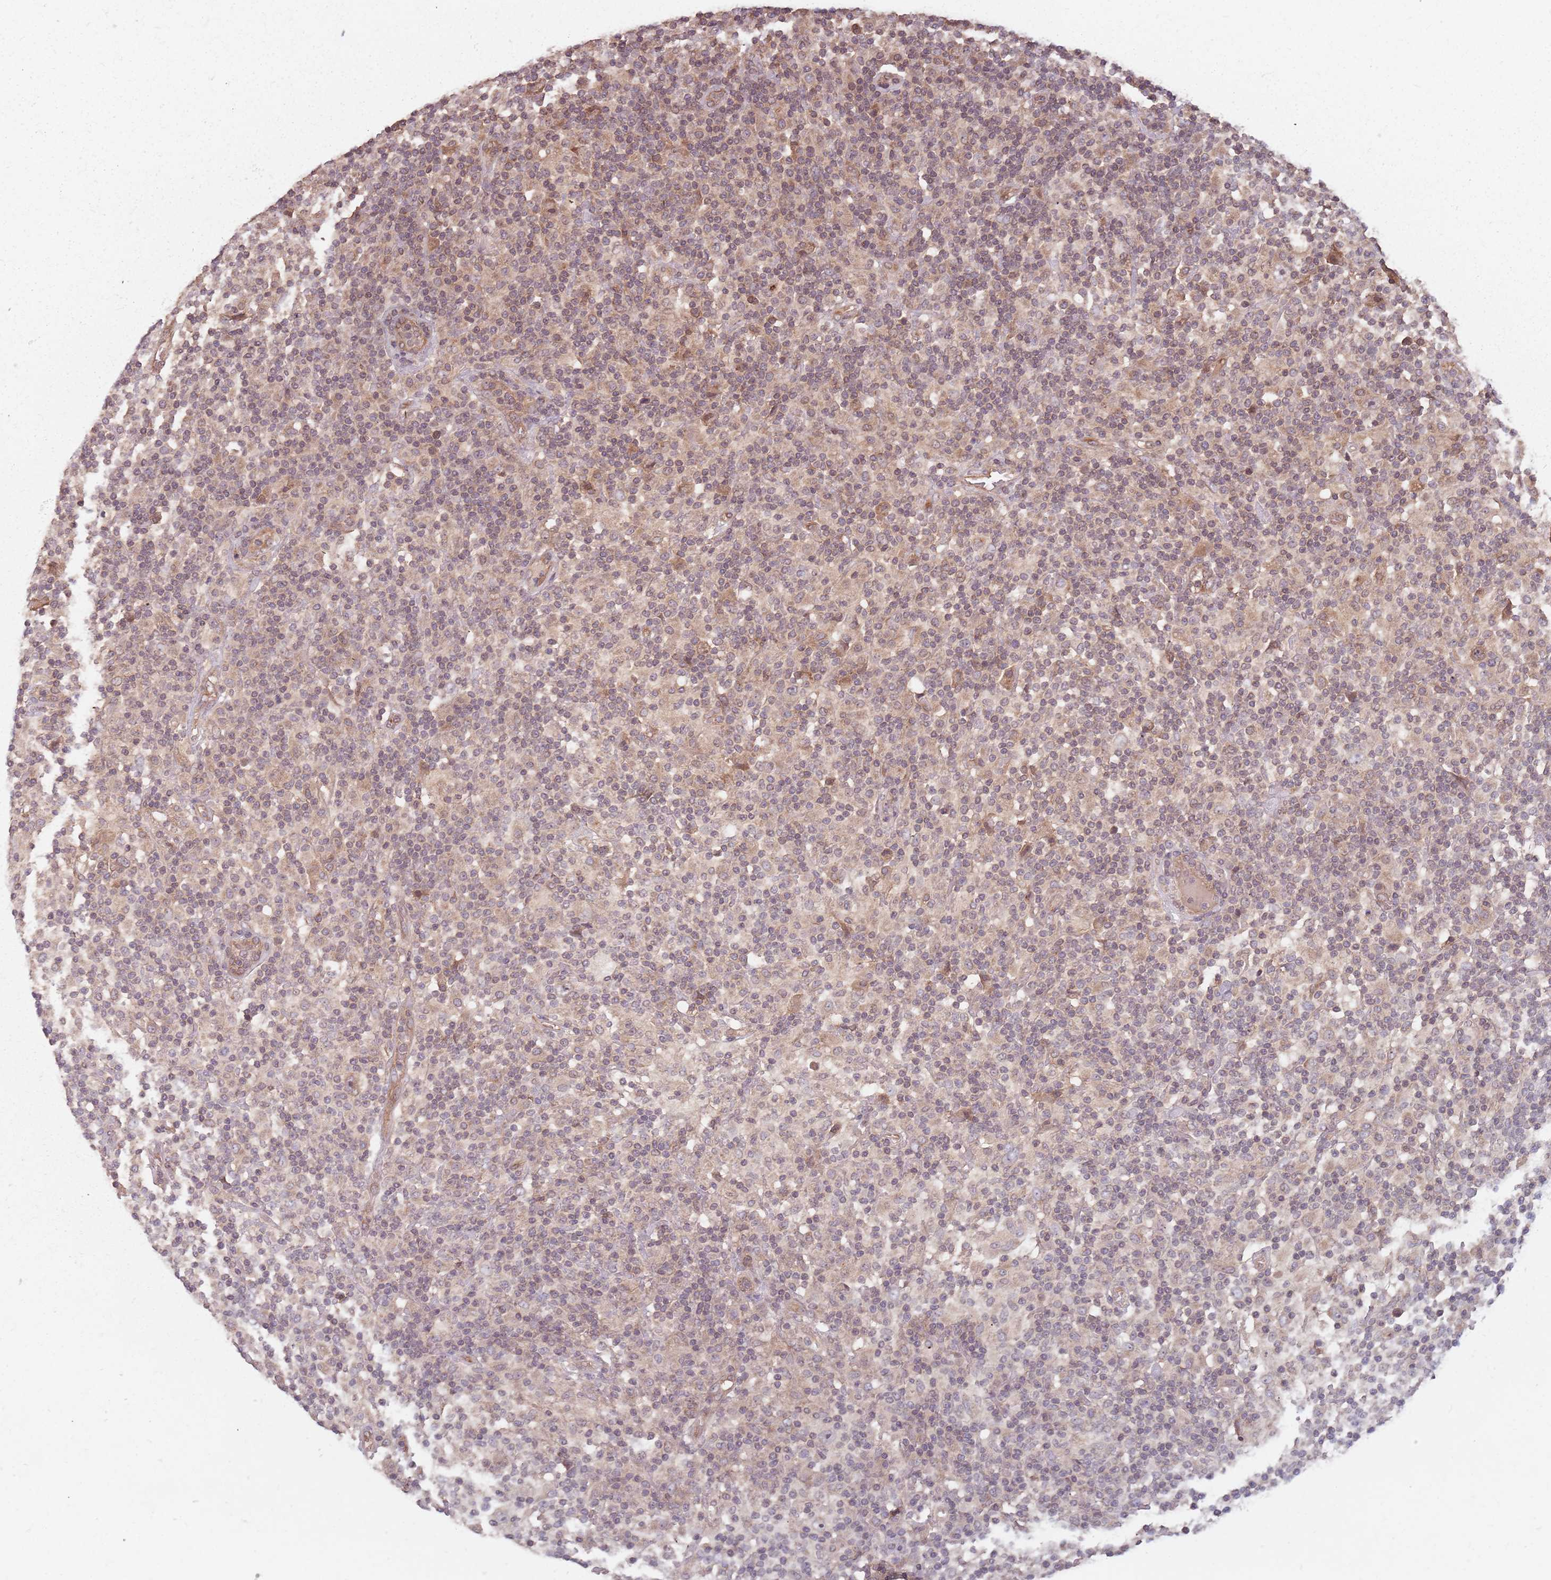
{"staining": {"intensity": "weak", "quantity": ">75%", "location": "cytoplasmic/membranous"}, "tissue": "lymphoma", "cell_type": "Tumor cells", "image_type": "cancer", "snomed": [{"axis": "morphology", "description": "Hodgkin's disease, NOS"}, {"axis": "topography", "description": "Lymph node"}], "caption": "Protein expression by IHC demonstrates weak cytoplasmic/membranous staining in about >75% of tumor cells in Hodgkin's disease. Immunohistochemistry (ihc) stains the protein of interest in brown and the nuclei are stained blue.", "gene": "C3orf14", "patient": {"sex": "male", "age": 70}}